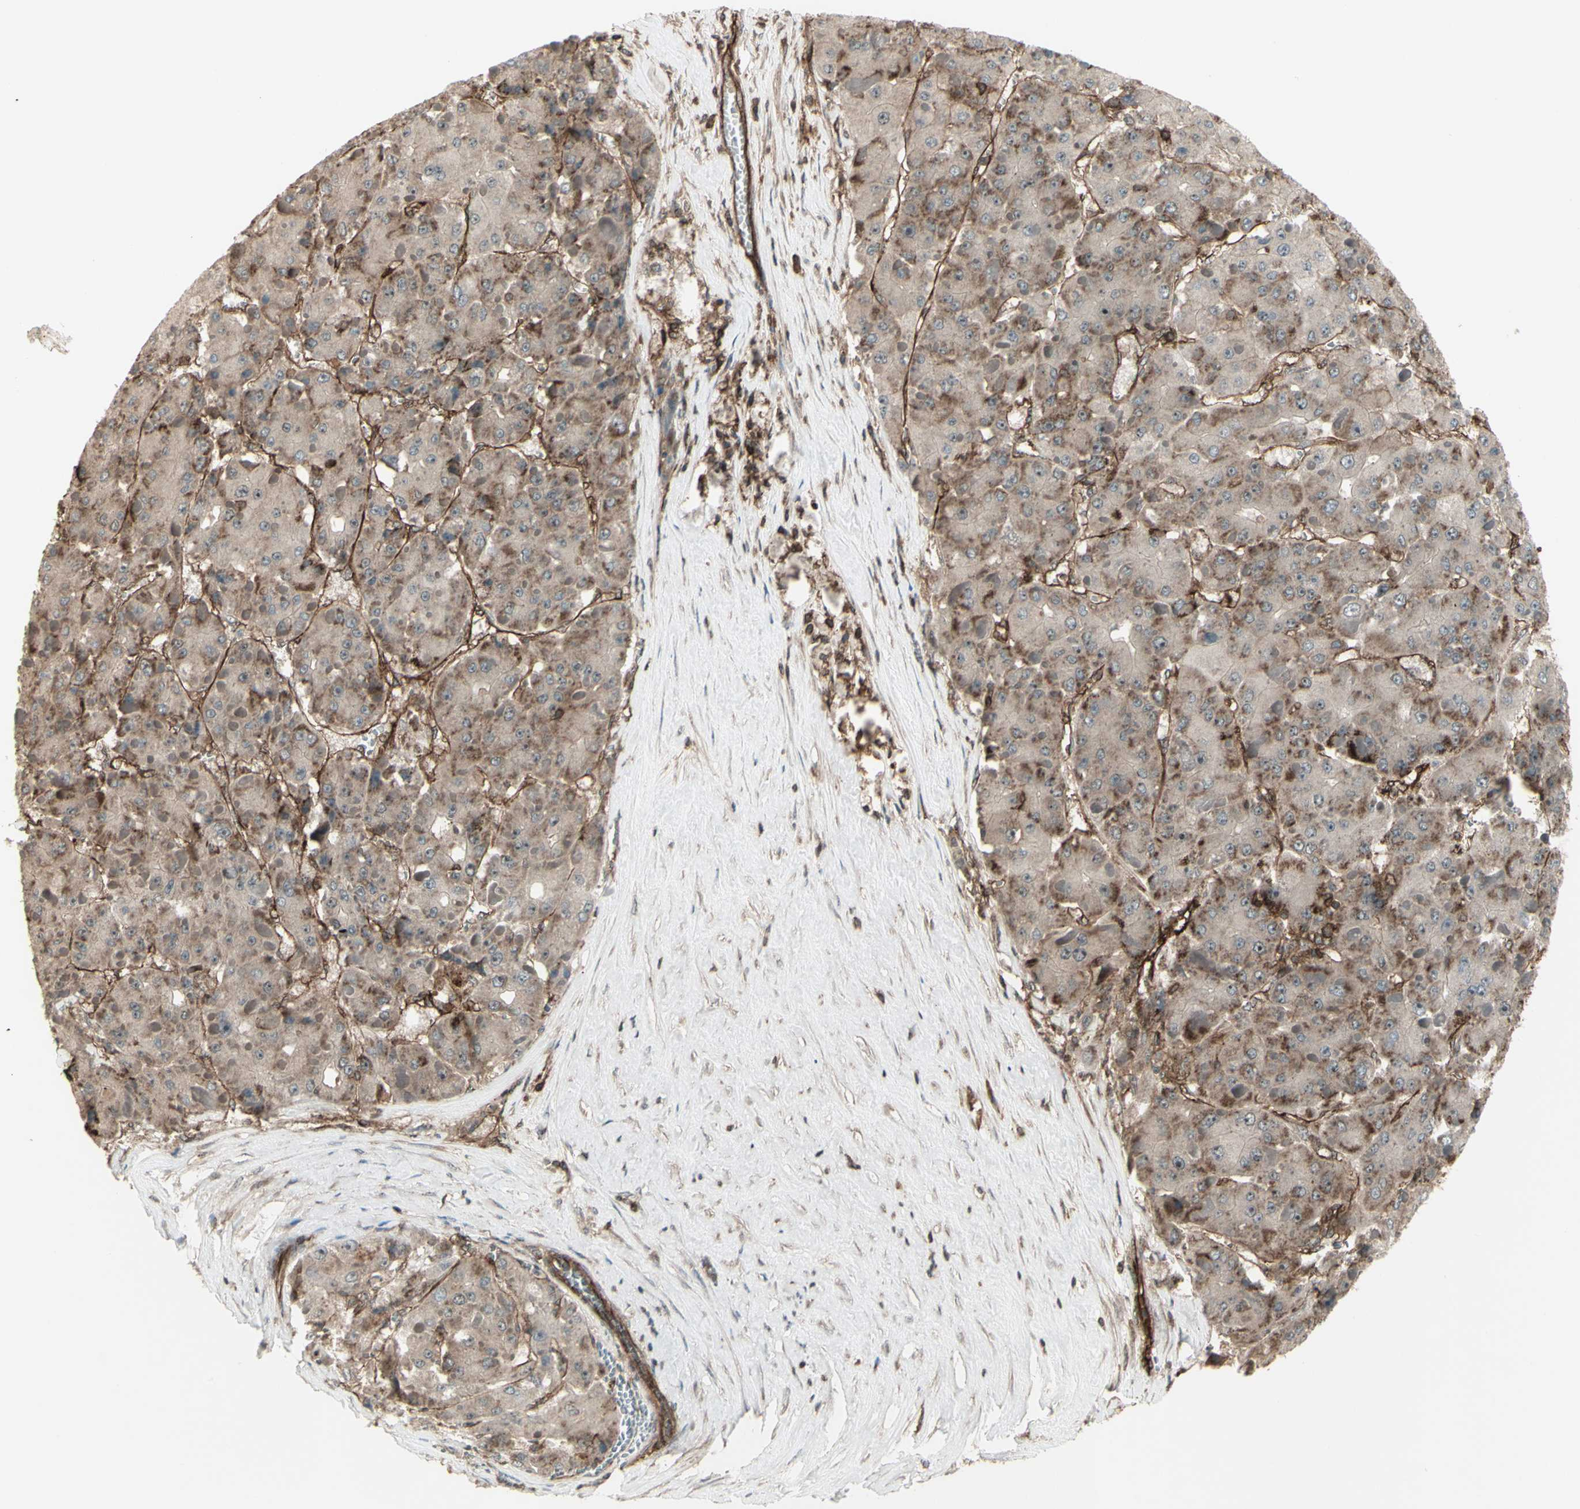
{"staining": {"intensity": "weak", "quantity": ">75%", "location": "cytoplasmic/membranous"}, "tissue": "liver cancer", "cell_type": "Tumor cells", "image_type": "cancer", "snomed": [{"axis": "morphology", "description": "Carcinoma, Hepatocellular, NOS"}, {"axis": "topography", "description": "Liver"}], "caption": "Liver cancer (hepatocellular carcinoma) stained with a protein marker shows weak staining in tumor cells.", "gene": "FXYD5", "patient": {"sex": "female", "age": 73}}